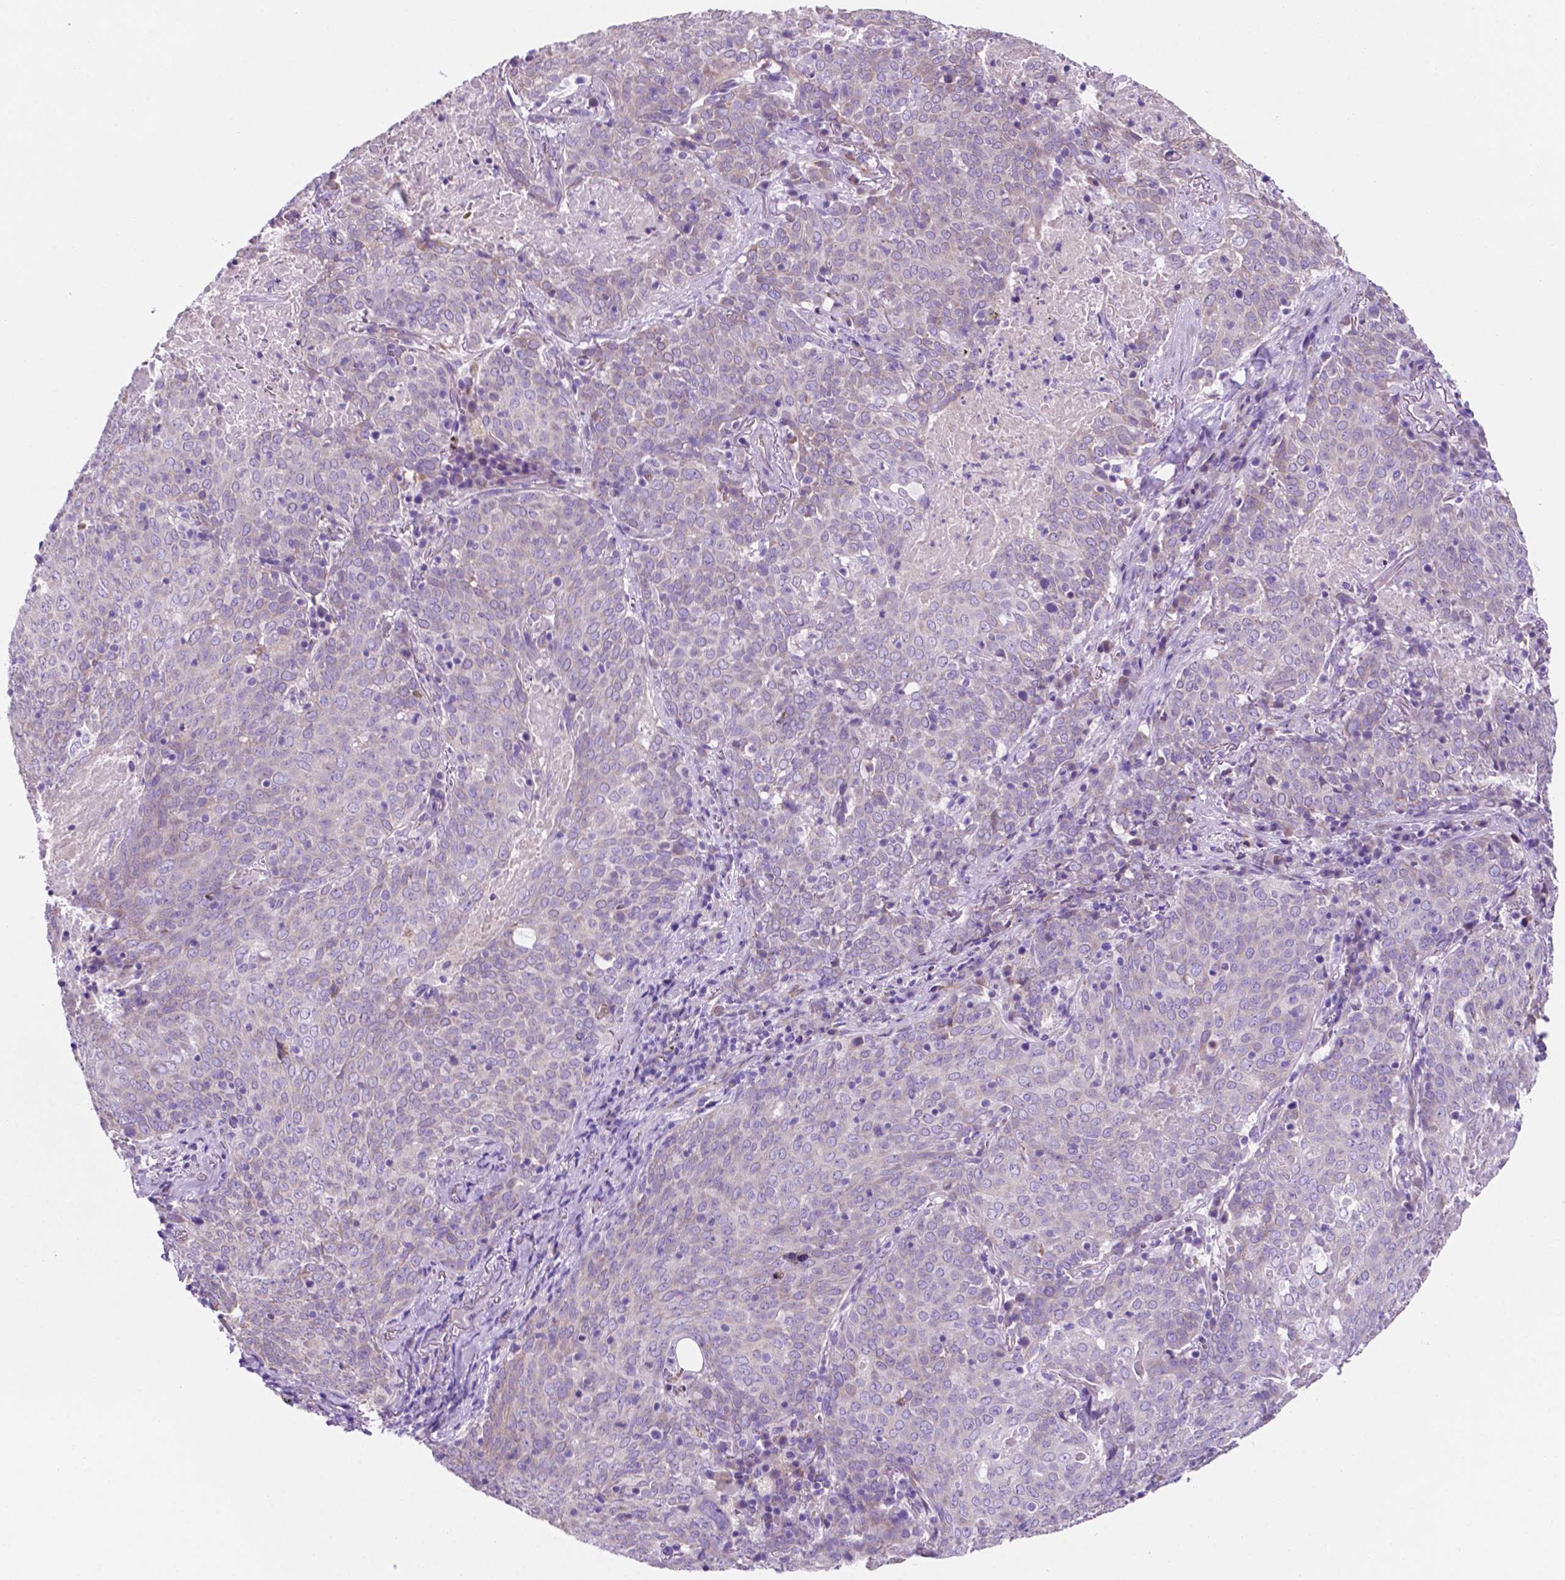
{"staining": {"intensity": "negative", "quantity": "none", "location": "none"}, "tissue": "lung cancer", "cell_type": "Tumor cells", "image_type": "cancer", "snomed": [{"axis": "morphology", "description": "Squamous cell carcinoma, NOS"}, {"axis": "topography", "description": "Lung"}], "caption": "Tumor cells are negative for brown protein staining in lung cancer. (Immunohistochemistry, brightfield microscopy, high magnification).", "gene": "CEACAM7", "patient": {"sex": "male", "age": 82}}